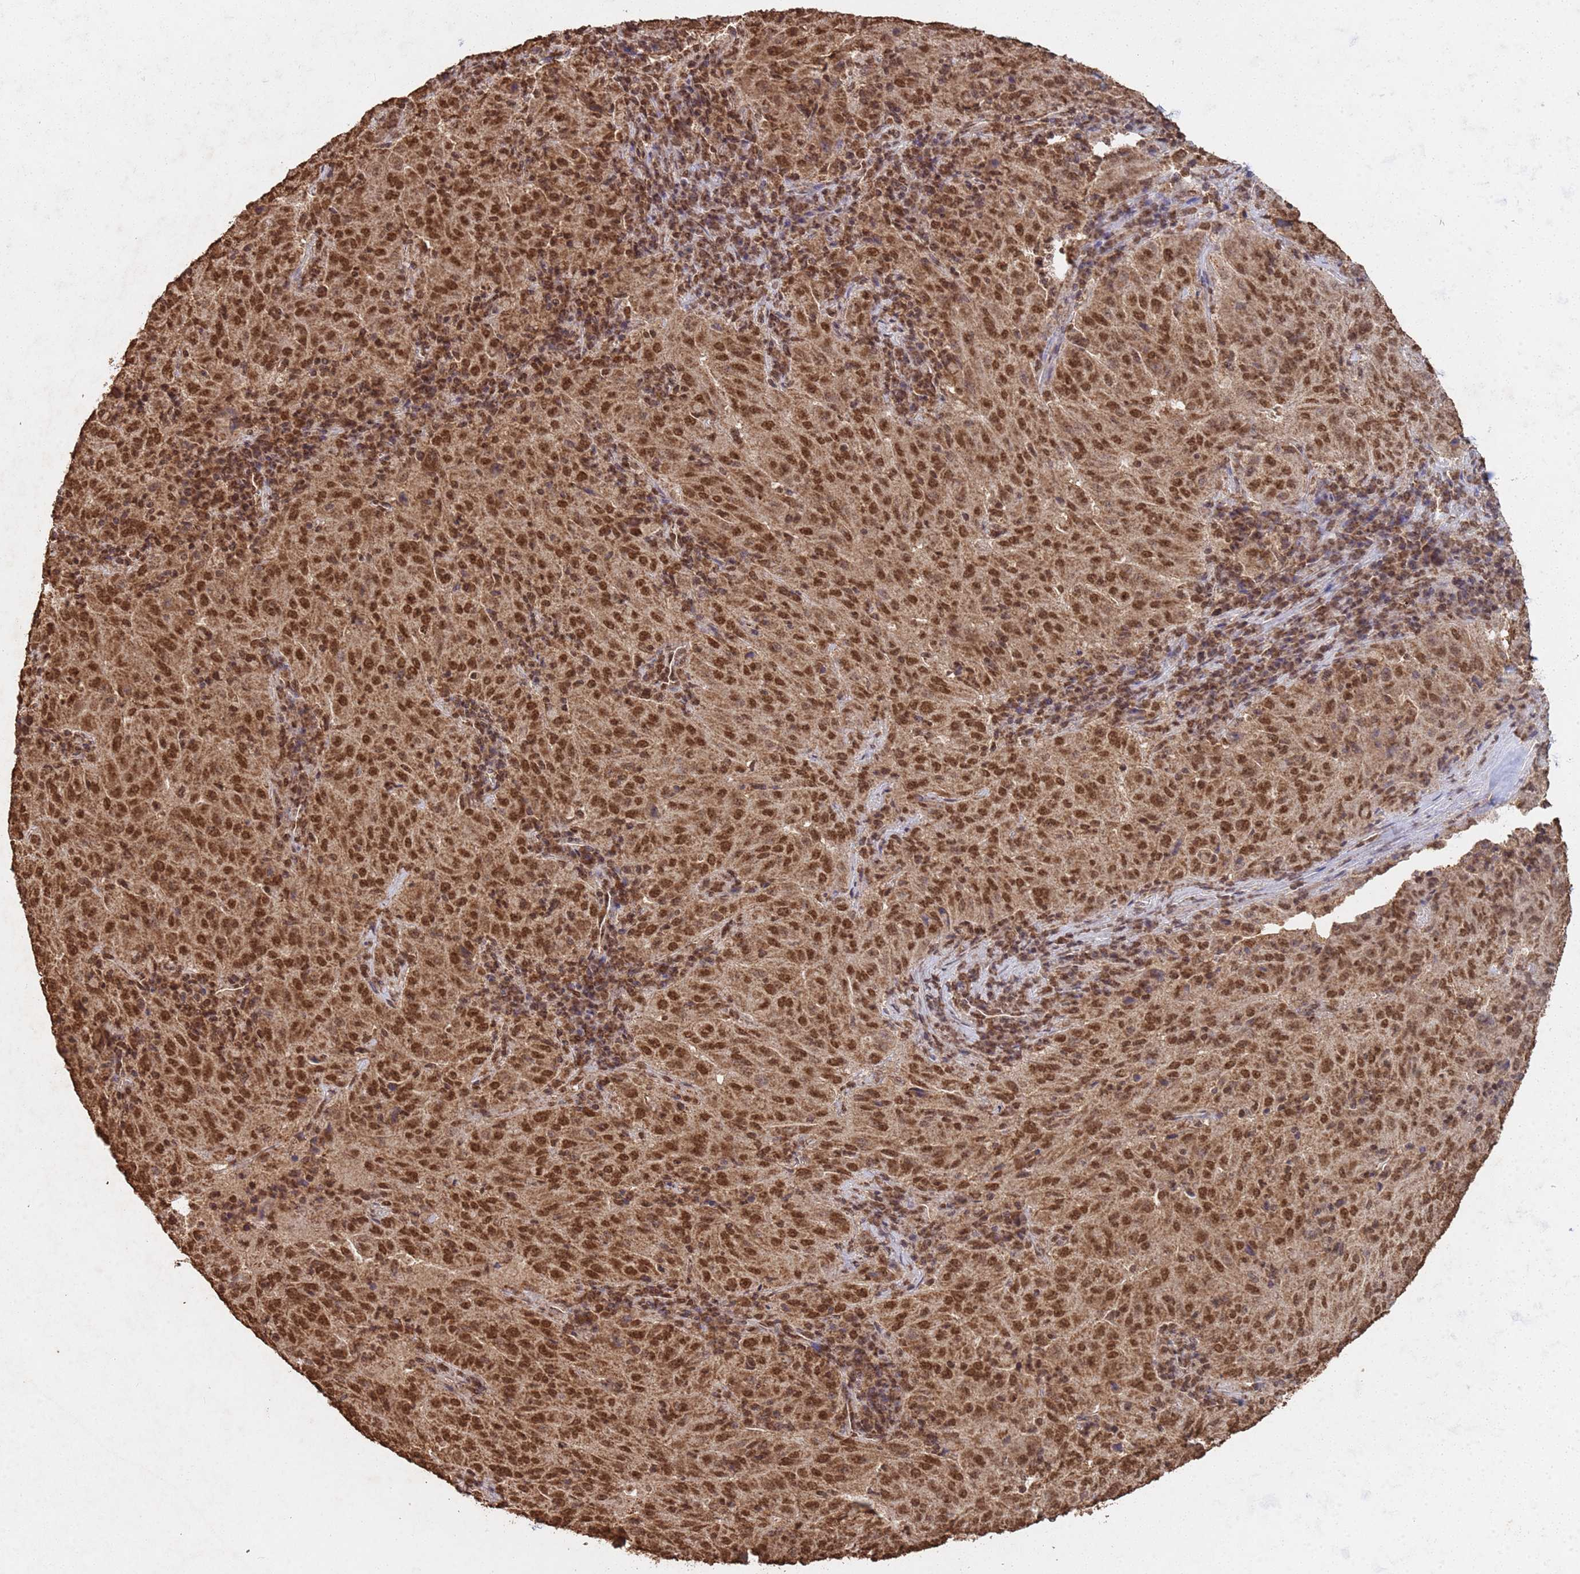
{"staining": {"intensity": "strong", "quantity": ">75%", "location": "nuclear"}, "tissue": "pancreatic cancer", "cell_type": "Tumor cells", "image_type": "cancer", "snomed": [{"axis": "morphology", "description": "Adenocarcinoma, NOS"}, {"axis": "topography", "description": "Pancreas"}], "caption": "Tumor cells exhibit high levels of strong nuclear positivity in approximately >75% of cells in human adenocarcinoma (pancreatic).", "gene": "HDAC10", "patient": {"sex": "male", "age": 63}}